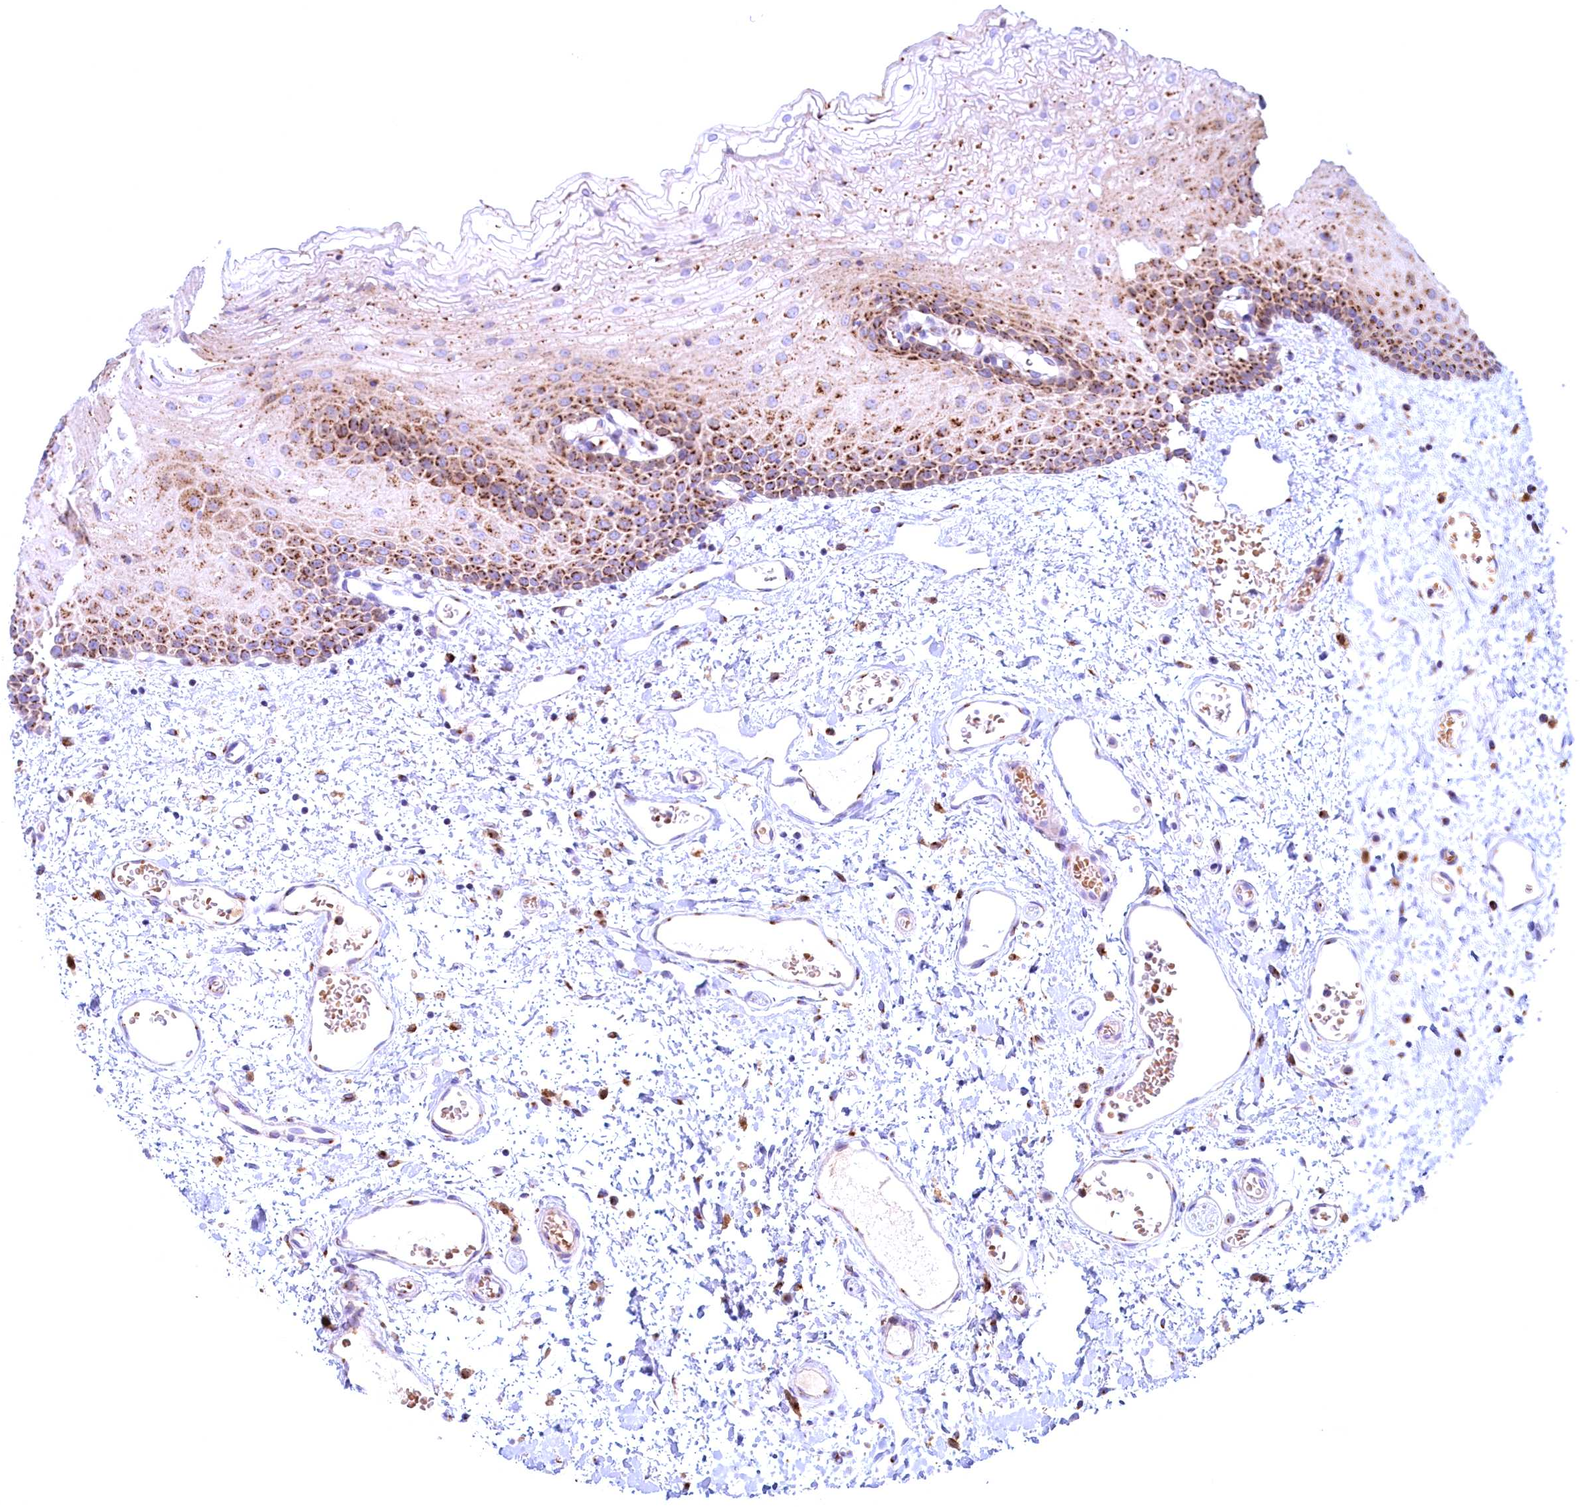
{"staining": {"intensity": "strong", "quantity": ">75%", "location": "cytoplasmic/membranous"}, "tissue": "oral mucosa", "cell_type": "Squamous epithelial cells", "image_type": "normal", "snomed": [{"axis": "morphology", "description": "Normal tissue, NOS"}, {"axis": "topography", "description": "Oral tissue"}], "caption": "Protein expression analysis of benign human oral mucosa reveals strong cytoplasmic/membranous expression in approximately >75% of squamous epithelial cells.", "gene": "BLVRB", "patient": {"sex": "female", "age": 70}}